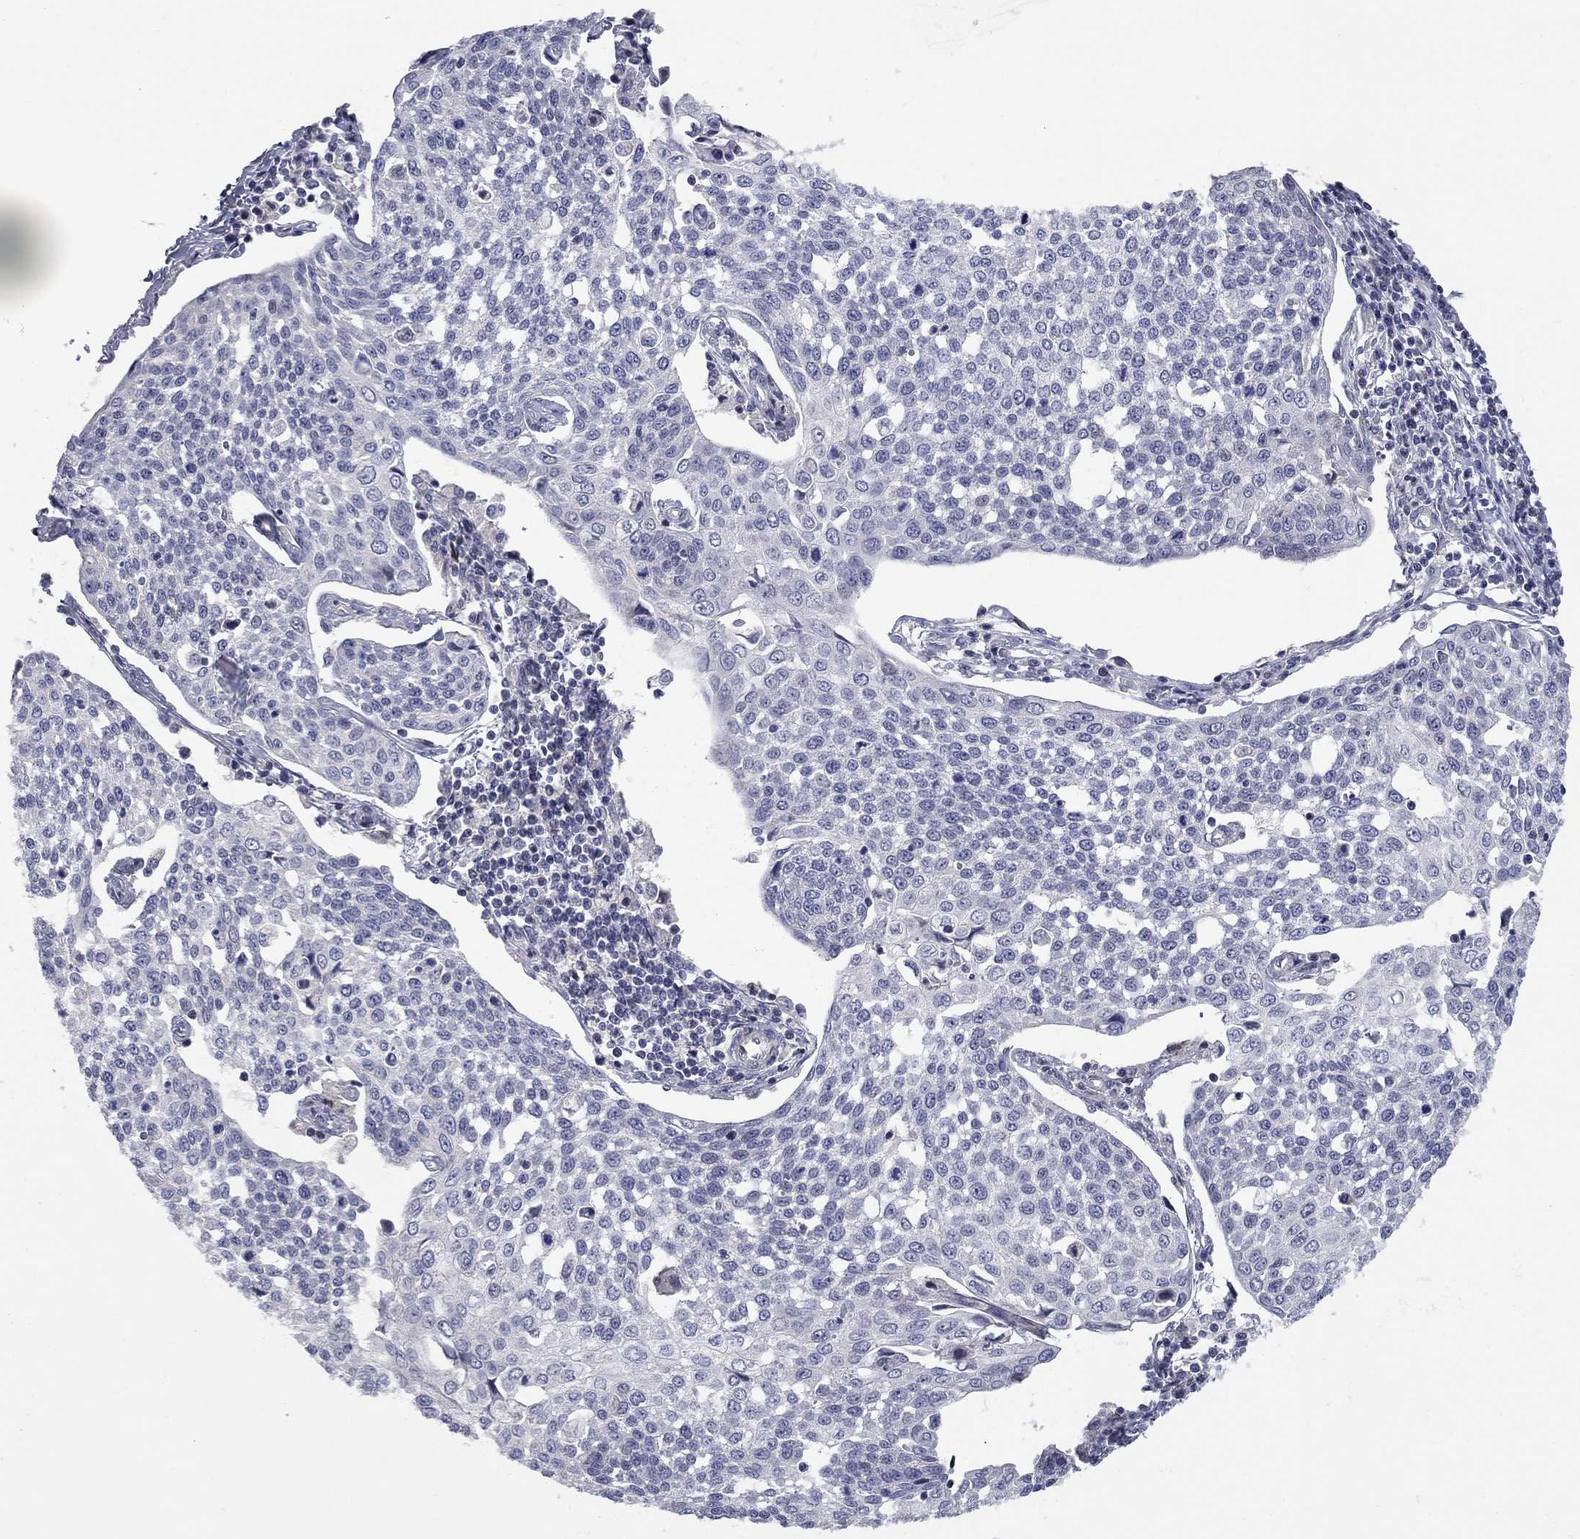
{"staining": {"intensity": "negative", "quantity": "none", "location": "none"}, "tissue": "cervical cancer", "cell_type": "Tumor cells", "image_type": "cancer", "snomed": [{"axis": "morphology", "description": "Squamous cell carcinoma, NOS"}, {"axis": "topography", "description": "Cervix"}], "caption": "DAB (3,3'-diaminobenzidine) immunohistochemical staining of cervical cancer (squamous cell carcinoma) reveals no significant expression in tumor cells.", "gene": "DUSP7", "patient": {"sex": "female", "age": 34}}